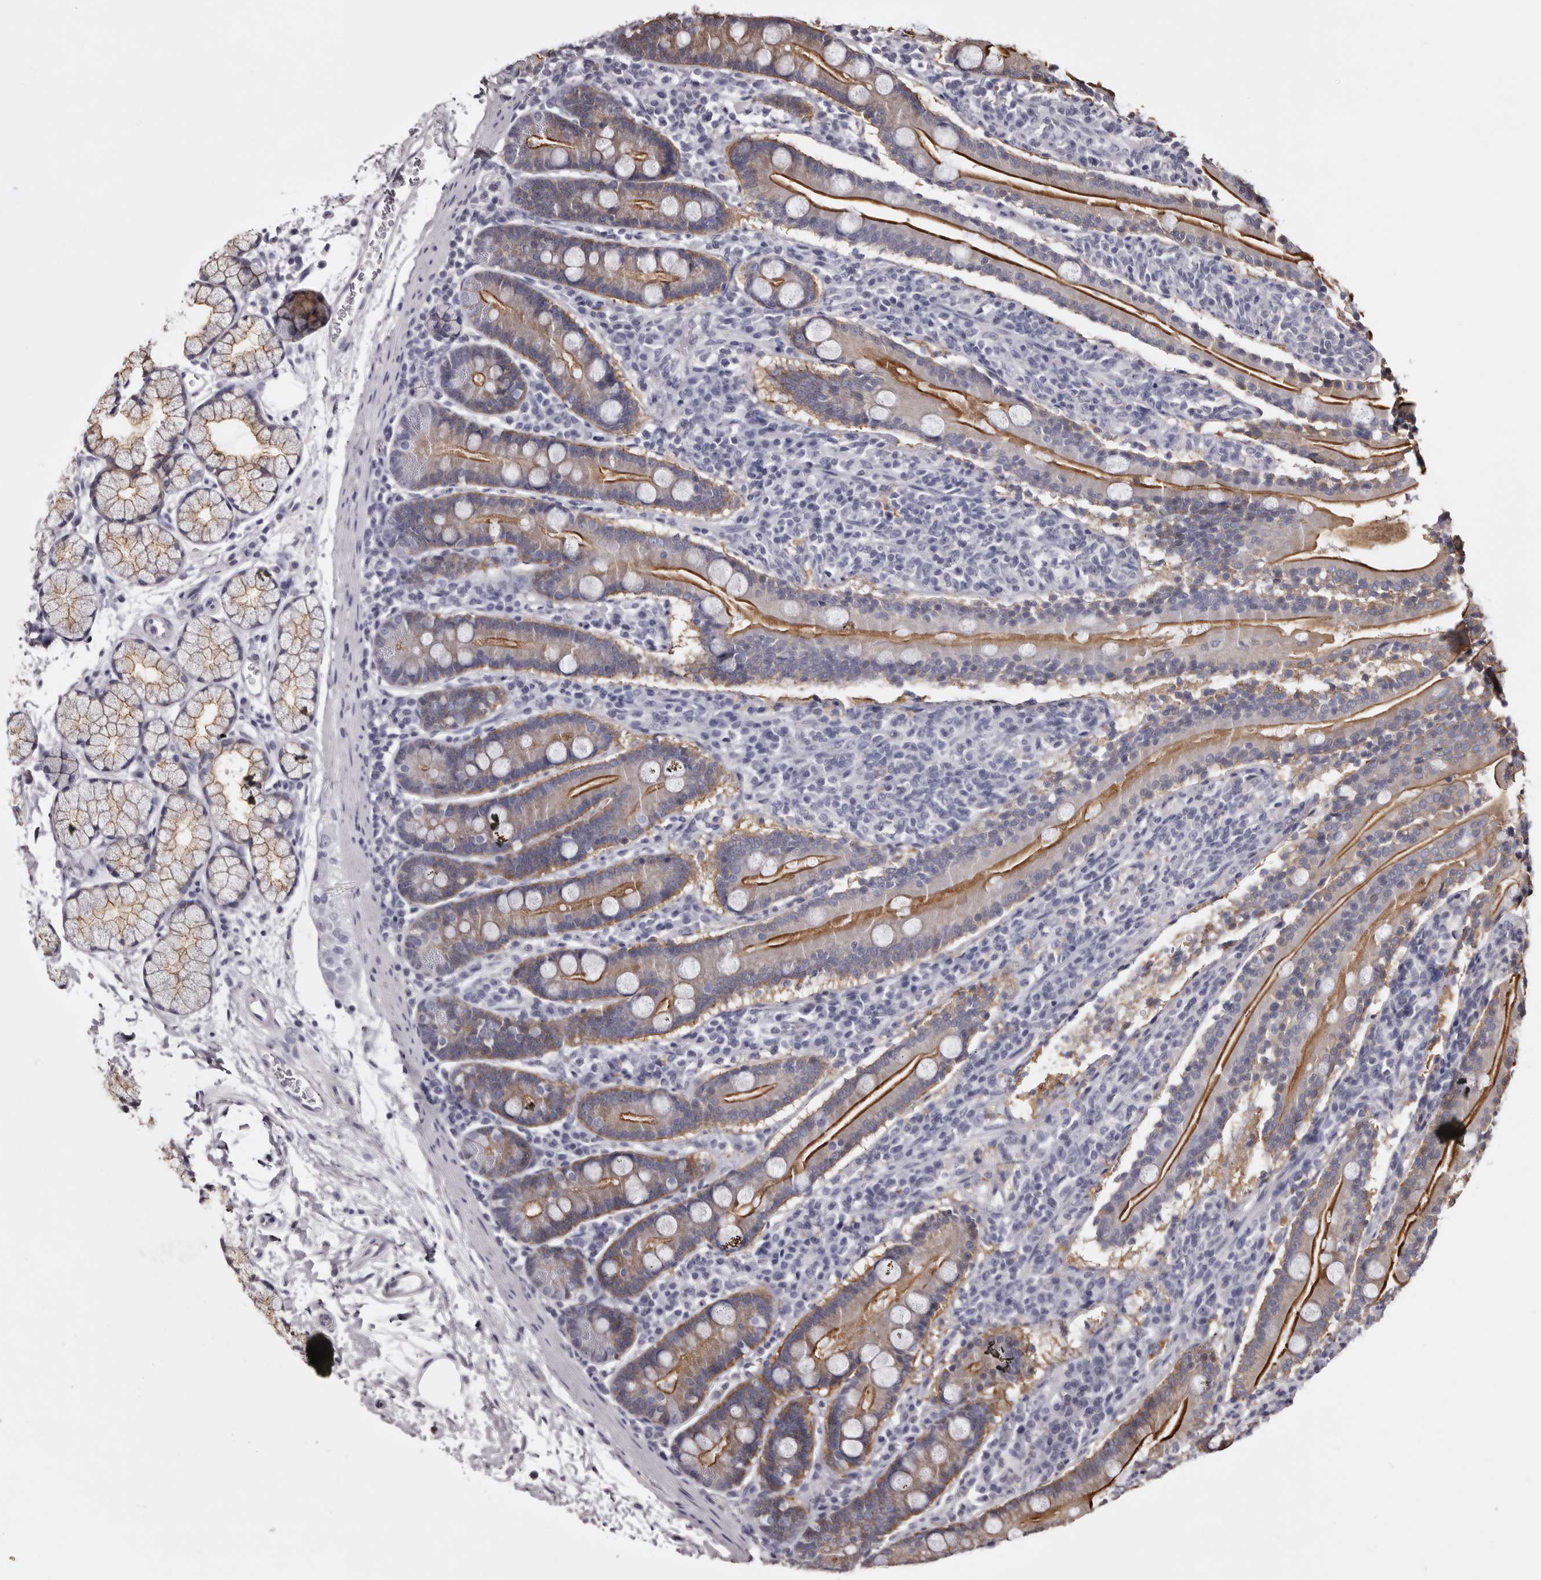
{"staining": {"intensity": "moderate", "quantity": ">75%", "location": "cytoplasmic/membranous"}, "tissue": "duodenum", "cell_type": "Glandular cells", "image_type": "normal", "snomed": [{"axis": "morphology", "description": "Normal tissue, NOS"}, {"axis": "topography", "description": "Duodenum"}], "caption": "Moderate cytoplasmic/membranous expression is appreciated in about >75% of glandular cells in unremarkable duodenum.", "gene": "LAD1", "patient": {"sex": "male", "age": 35}}